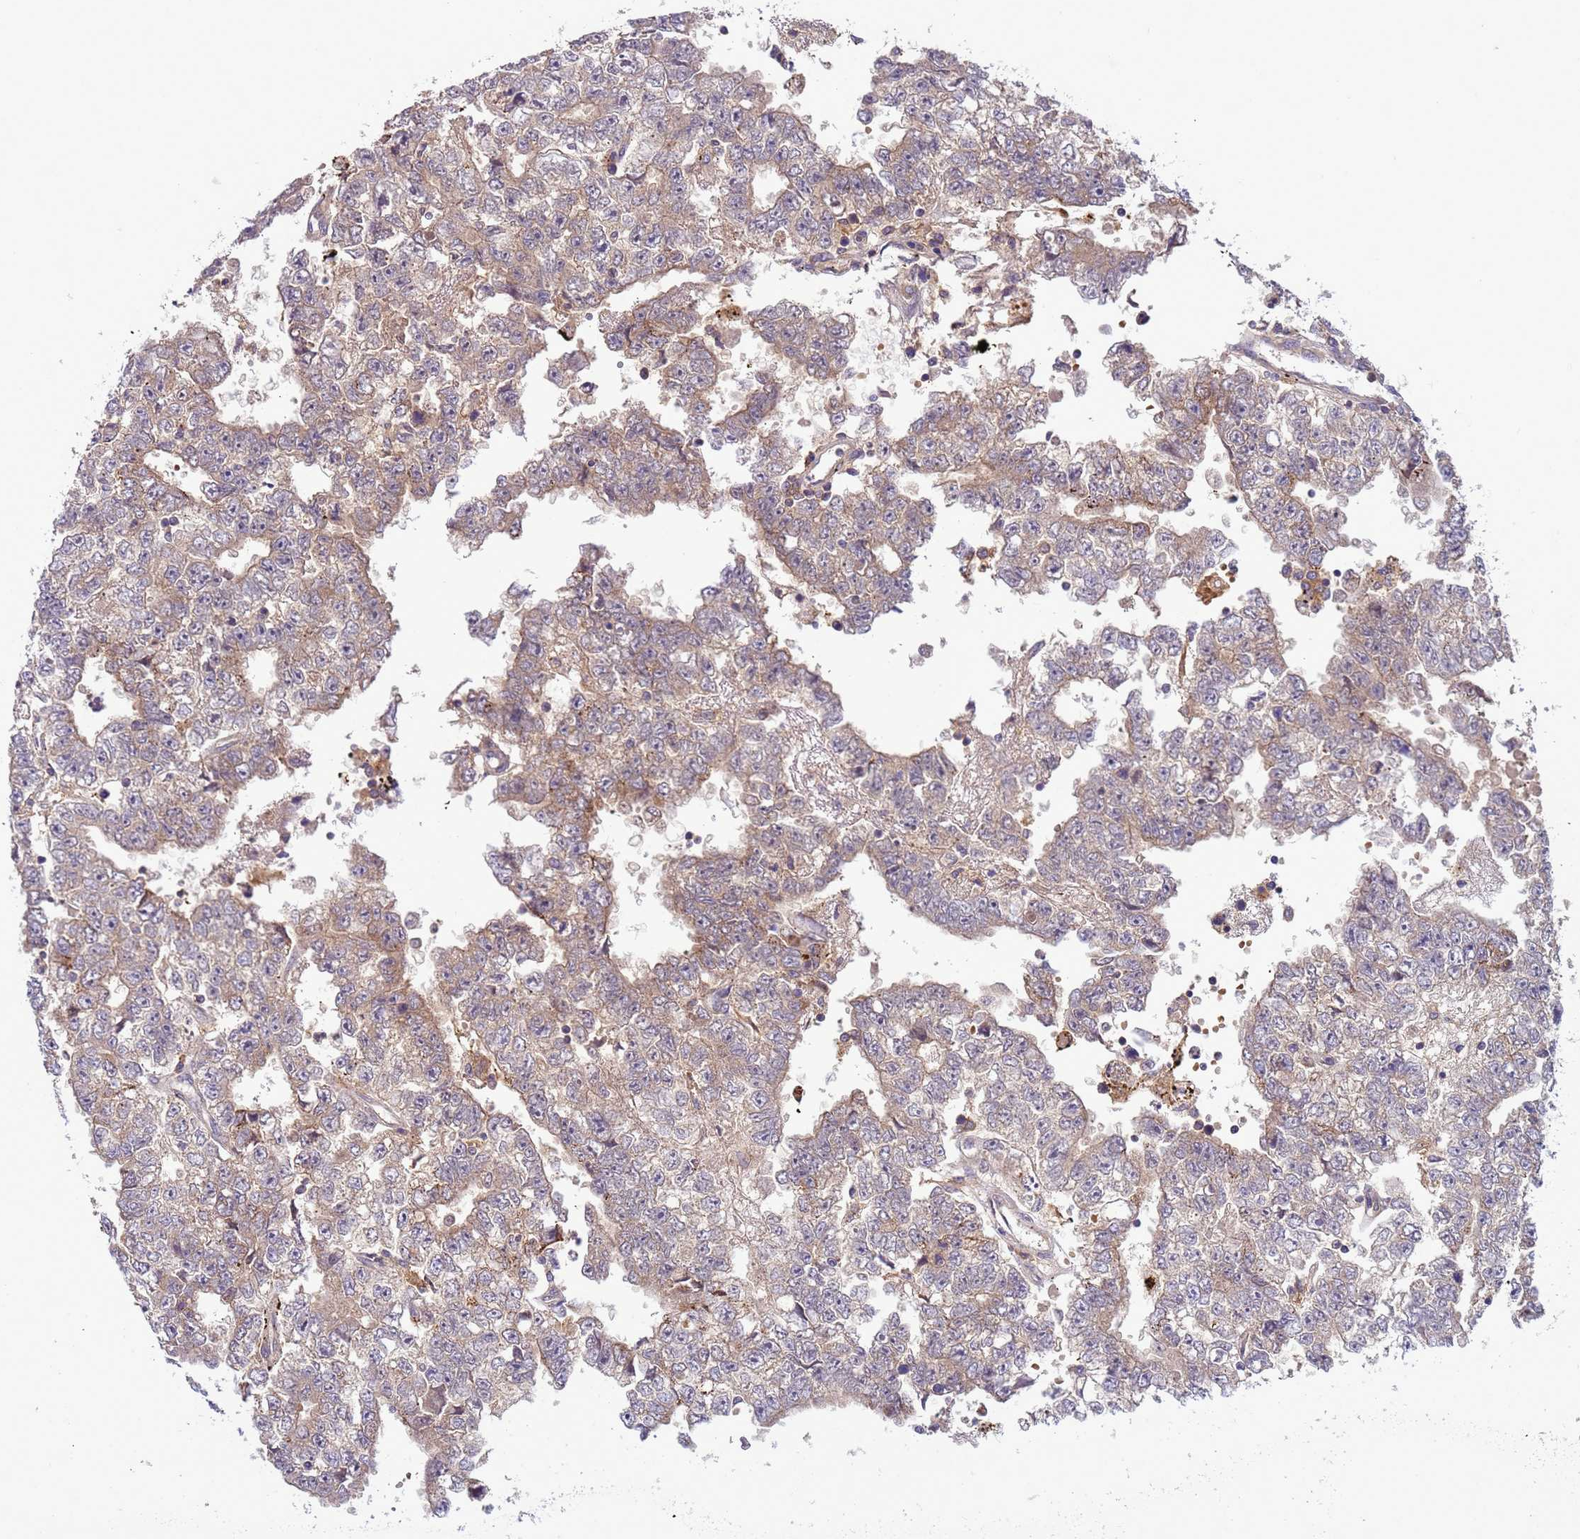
{"staining": {"intensity": "weak", "quantity": ">75%", "location": "cytoplasmic/membranous"}, "tissue": "testis cancer", "cell_type": "Tumor cells", "image_type": "cancer", "snomed": [{"axis": "morphology", "description": "Carcinoma, Embryonal, NOS"}, {"axis": "topography", "description": "Testis"}], "caption": "Immunohistochemistry (IHC) micrograph of testis cancer stained for a protein (brown), which shows low levels of weak cytoplasmic/membranous staining in about >75% of tumor cells.", "gene": "CD53", "patient": {"sex": "male", "age": 25}}